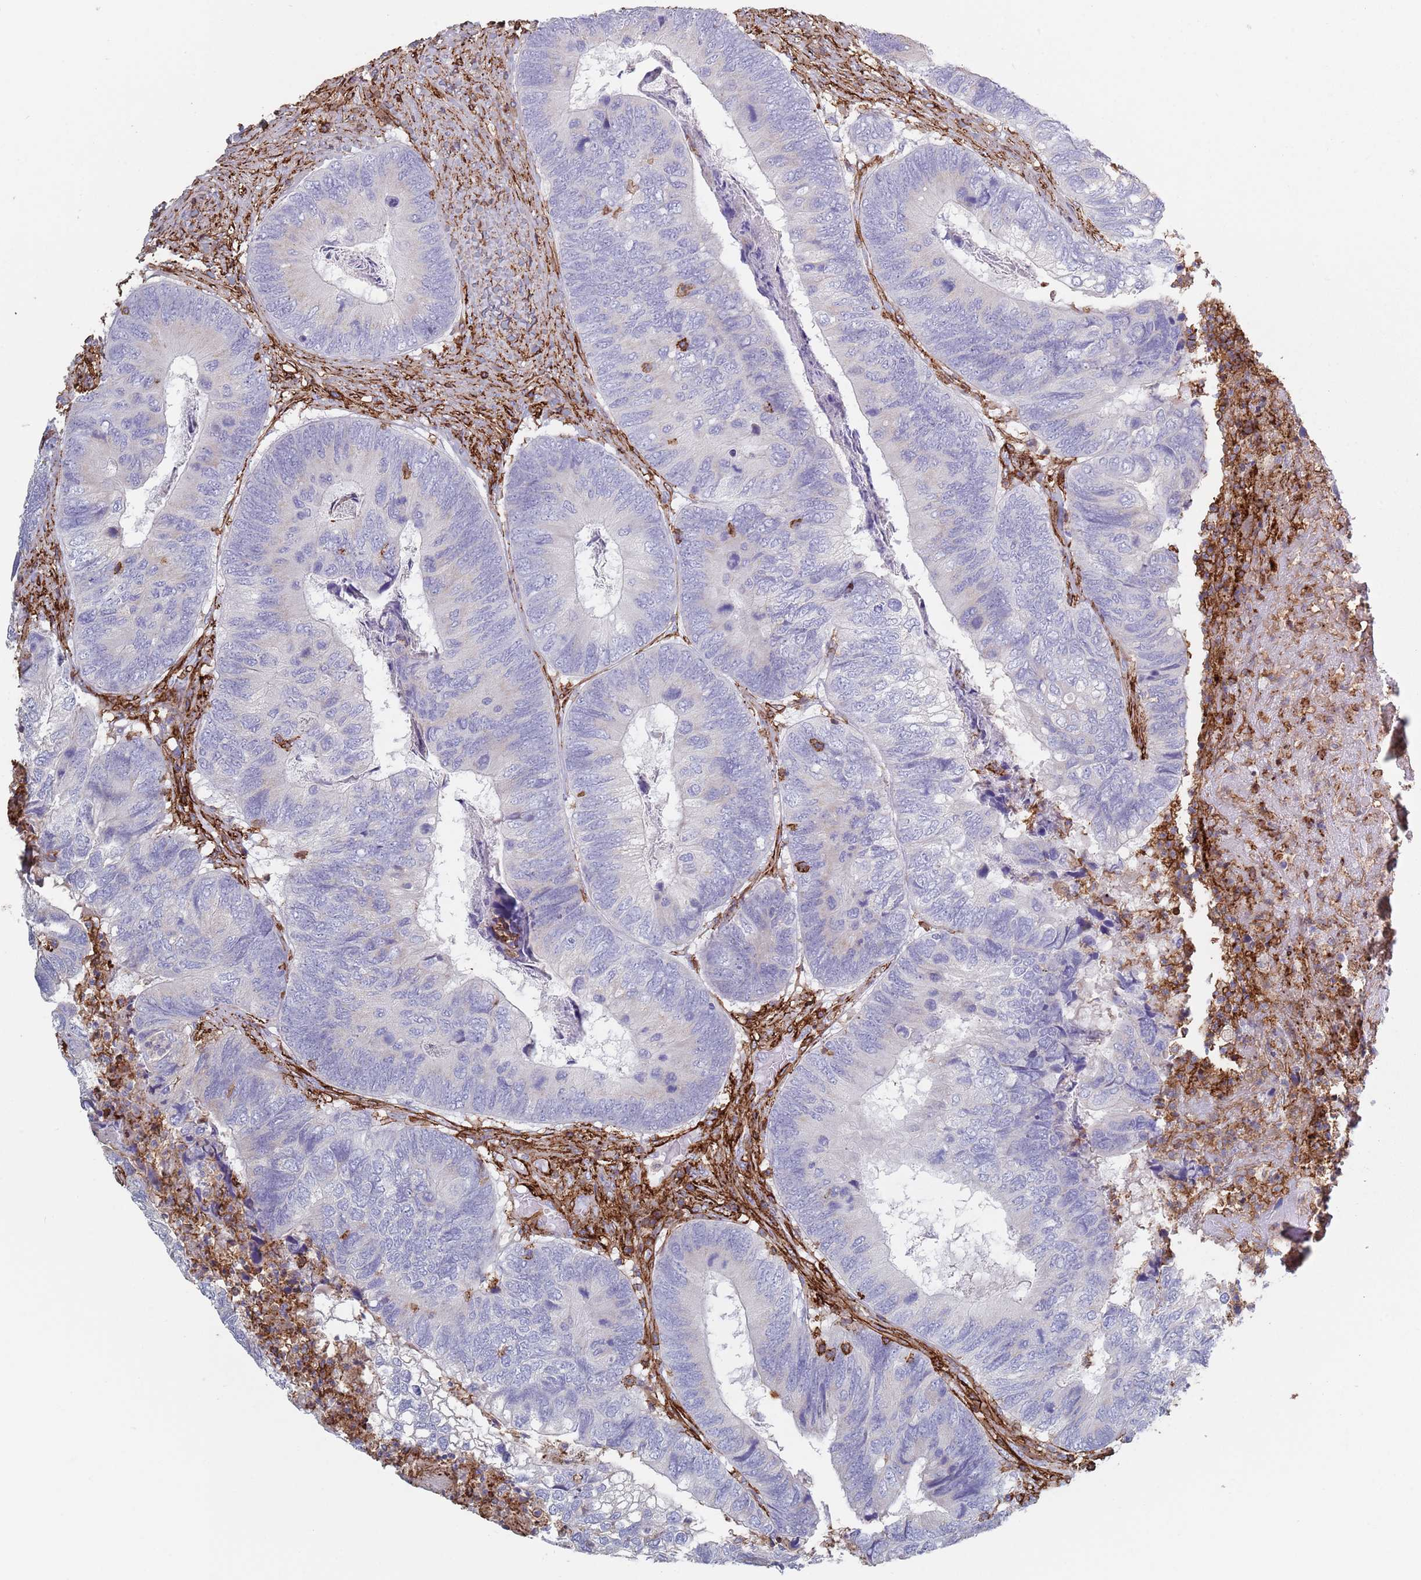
{"staining": {"intensity": "negative", "quantity": "none", "location": "none"}, "tissue": "colorectal cancer", "cell_type": "Tumor cells", "image_type": "cancer", "snomed": [{"axis": "morphology", "description": "Adenocarcinoma, NOS"}, {"axis": "topography", "description": "Colon"}], "caption": "Tumor cells are negative for protein expression in human colorectal cancer (adenocarcinoma).", "gene": "RNF144A", "patient": {"sex": "female", "age": 67}}